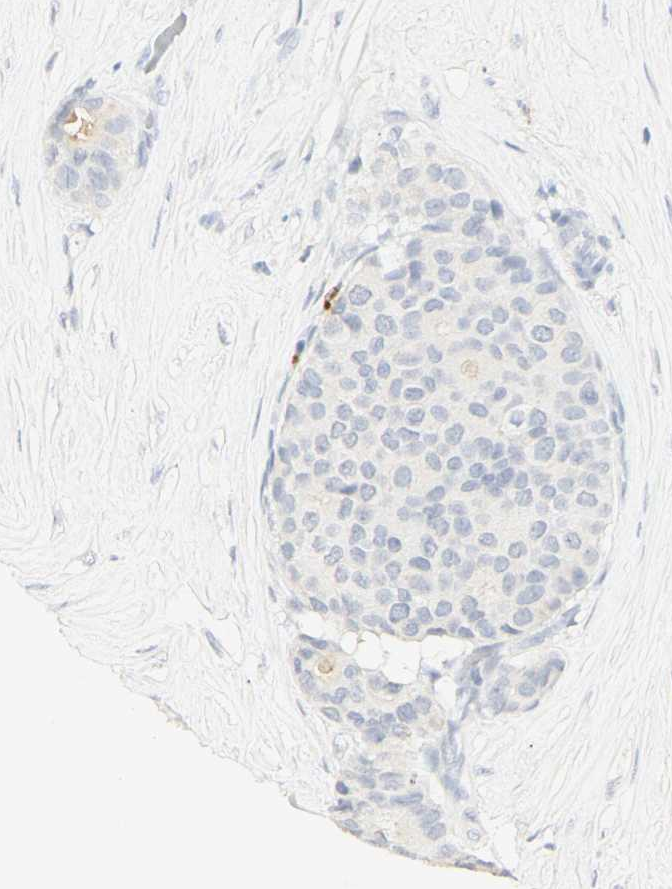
{"staining": {"intensity": "negative", "quantity": "none", "location": "none"}, "tissue": "breast cancer", "cell_type": "Tumor cells", "image_type": "cancer", "snomed": [{"axis": "morphology", "description": "Duct carcinoma"}, {"axis": "topography", "description": "Breast"}], "caption": "Immunohistochemical staining of human breast cancer displays no significant expression in tumor cells.", "gene": "MPO", "patient": {"sex": "female", "age": 75}}